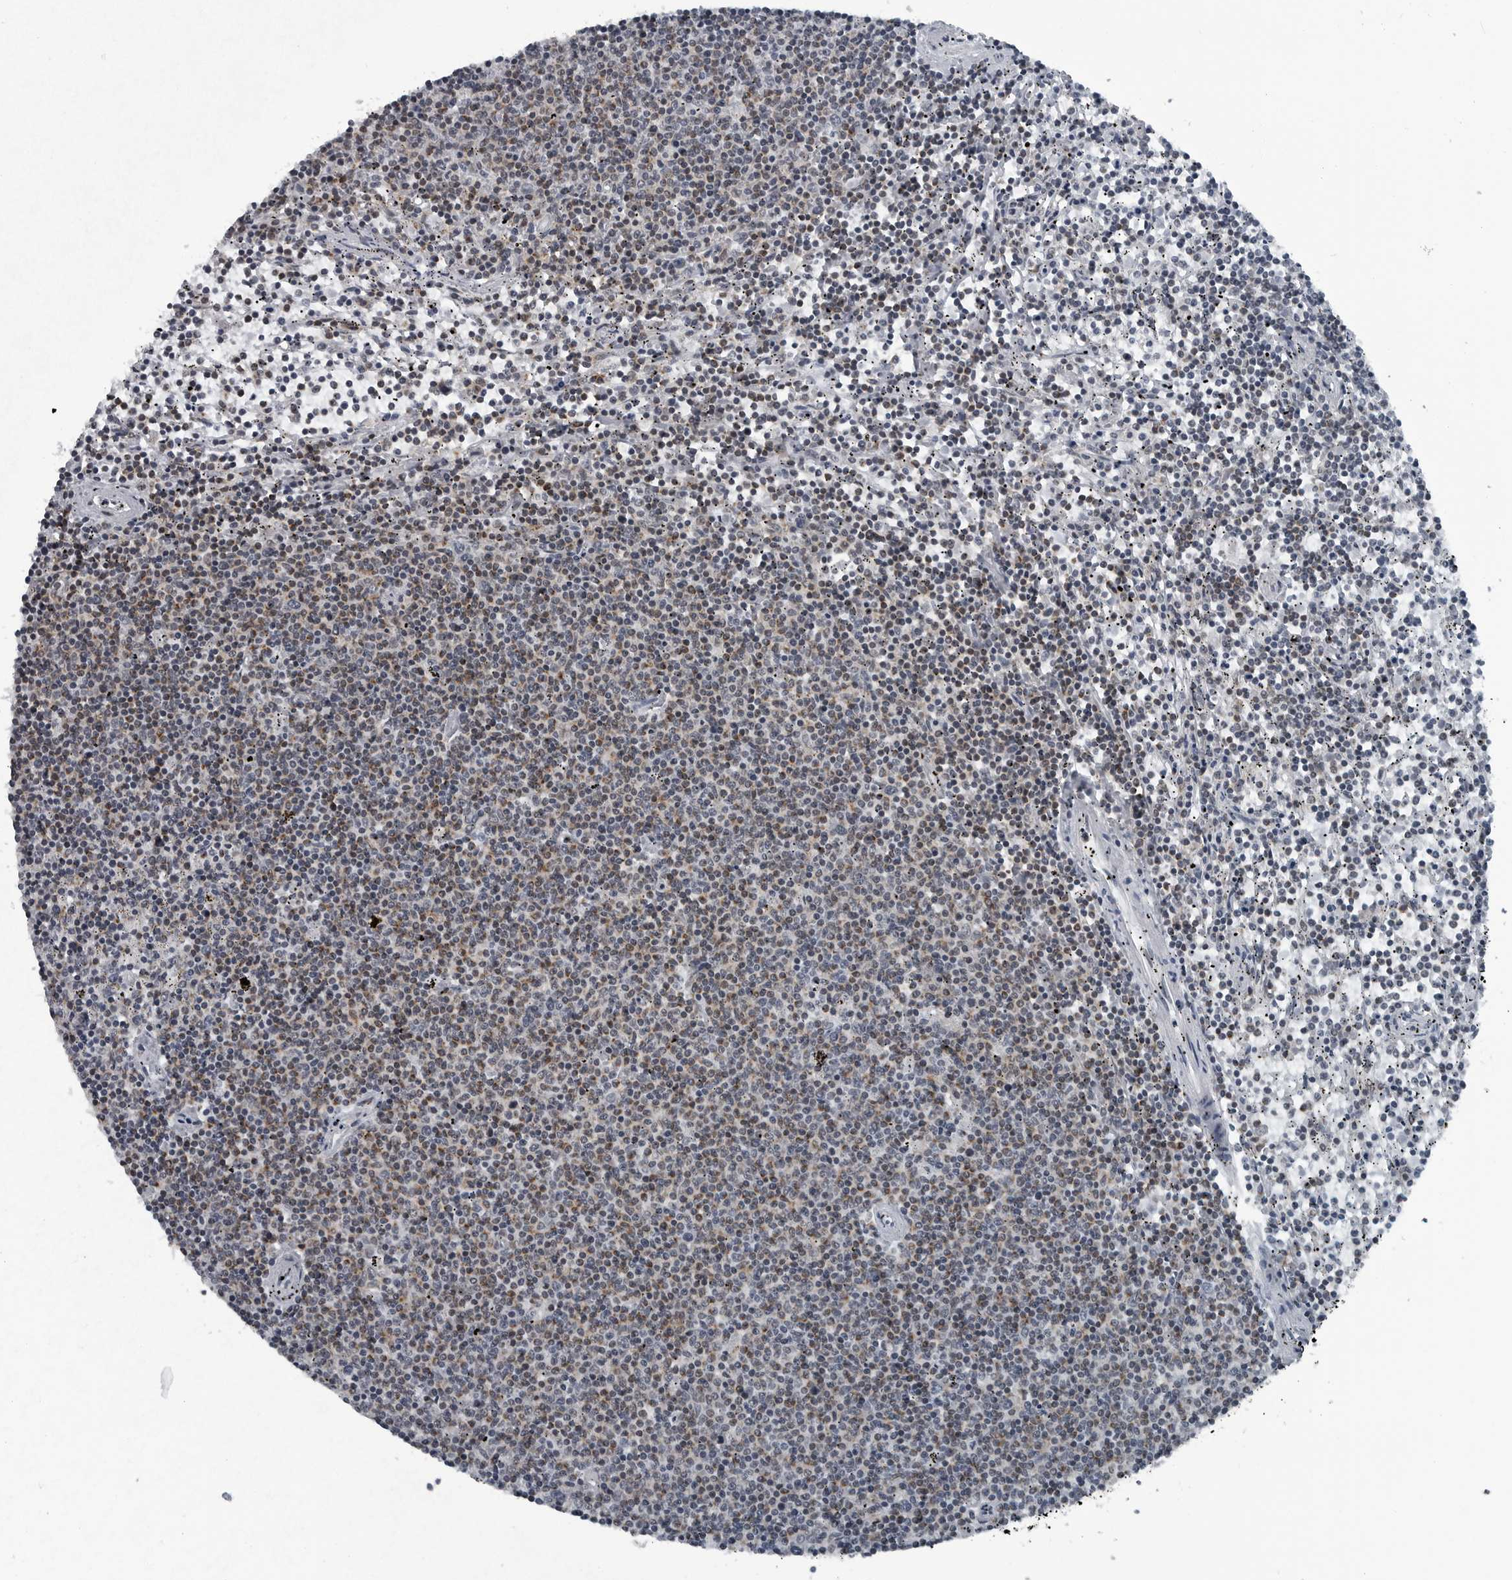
{"staining": {"intensity": "weak", "quantity": "25%-75%", "location": "cytoplasmic/membranous"}, "tissue": "lymphoma", "cell_type": "Tumor cells", "image_type": "cancer", "snomed": [{"axis": "morphology", "description": "Malignant lymphoma, non-Hodgkin's type, Low grade"}, {"axis": "topography", "description": "Spleen"}], "caption": "Protein staining of lymphoma tissue displays weak cytoplasmic/membranous staining in about 25%-75% of tumor cells. (DAB (3,3'-diaminobenzidine) = brown stain, brightfield microscopy at high magnification).", "gene": "GAK", "patient": {"sex": "female", "age": 50}}